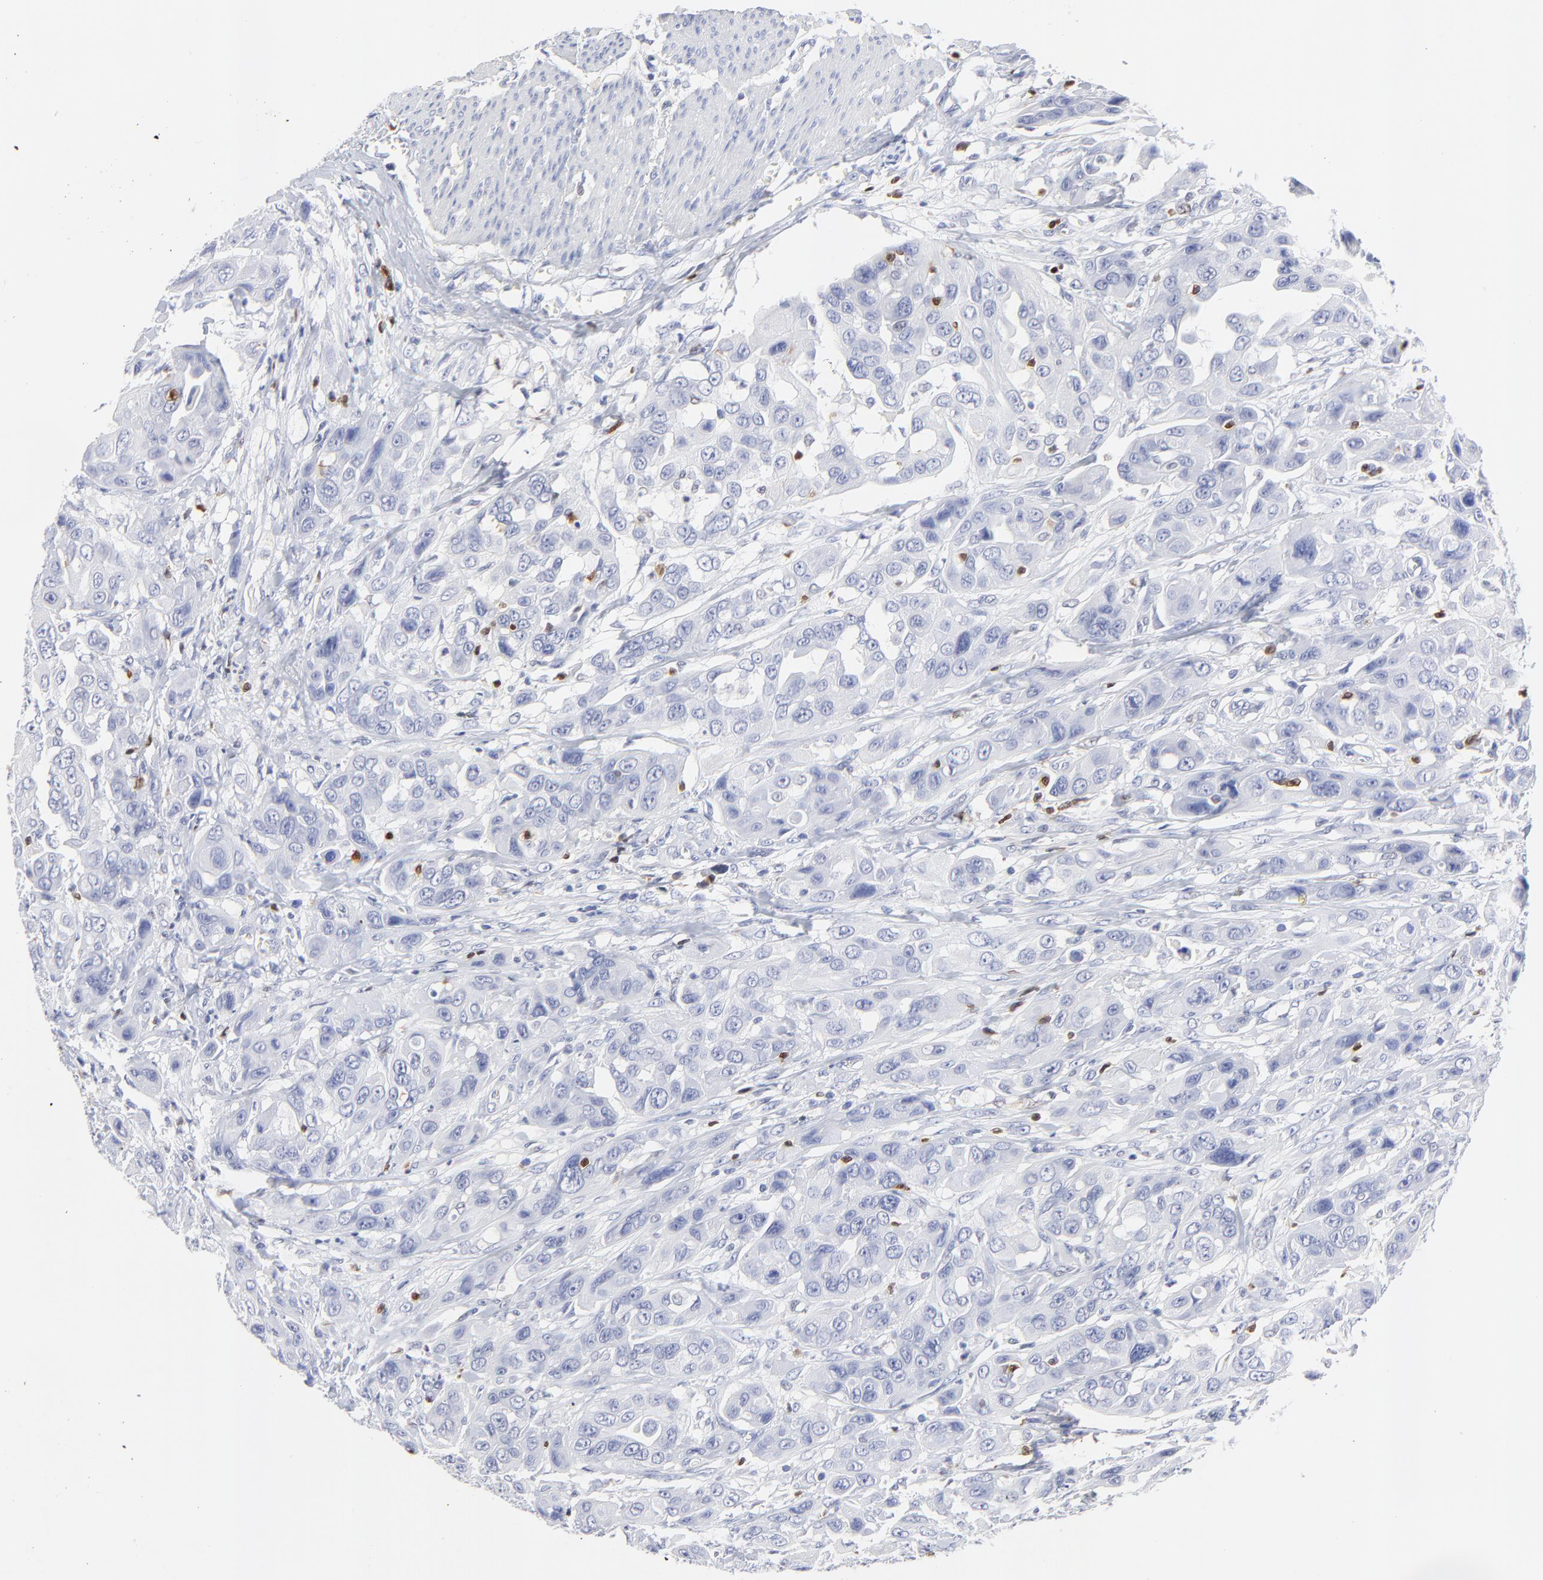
{"staining": {"intensity": "negative", "quantity": "none", "location": "none"}, "tissue": "urothelial cancer", "cell_type": "Tumor cells", "image_type": "cancer", "snomed": [{"axis": "morphology", "description": "Urothelial carcinoma, High grade"}, {"axis": "topography", "description": "Urinary bladder"}], "caption": "An IHC photomicrograph of urothelial carcinoma (high-grade) is shown. There is no staining in tumor cells of urothelial carcinoma (high-grade).", "gene": "ZAP70", "patient": {"sex": "male", "age": 73}}